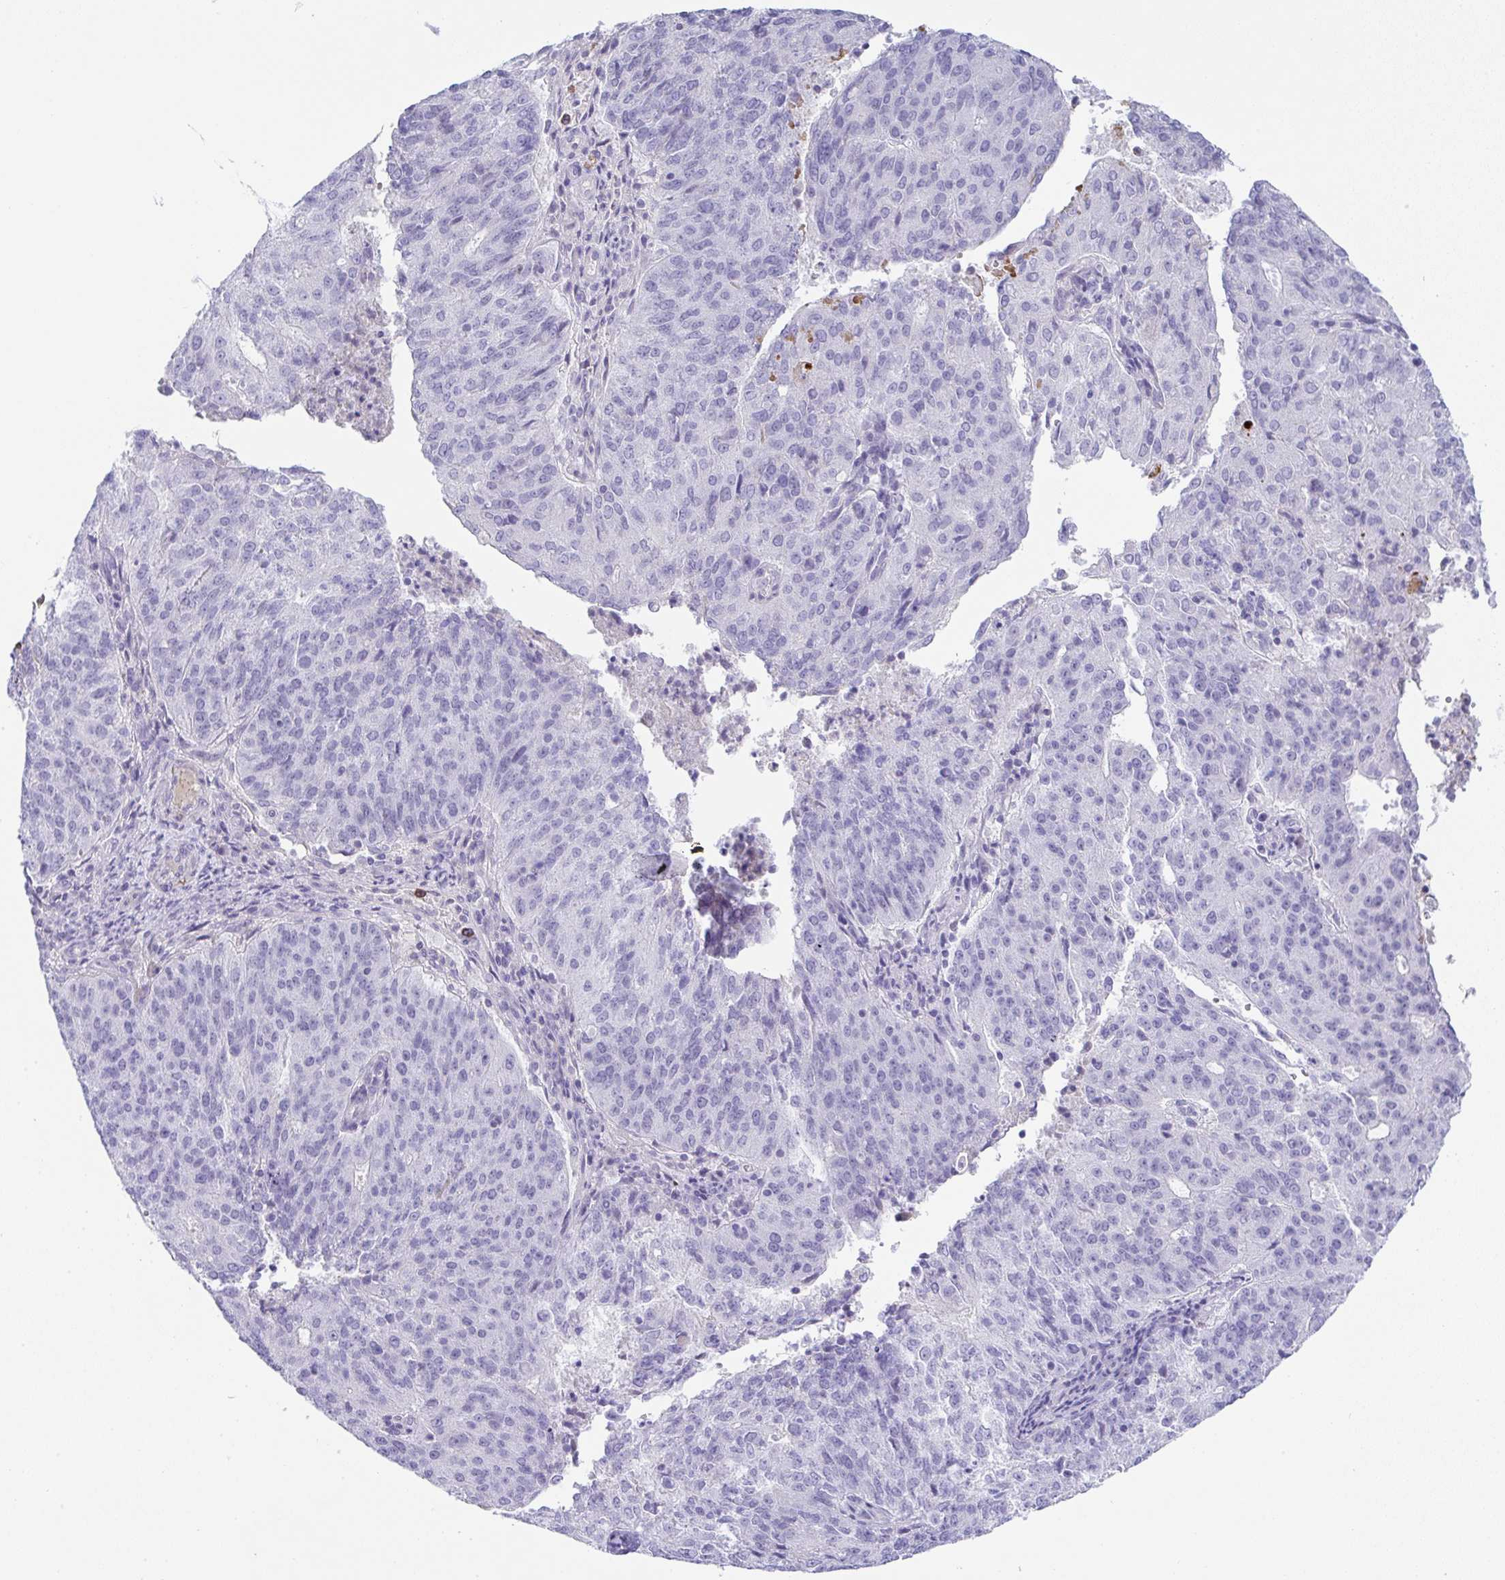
{"staining": {"intensity": "negative", "quantity": "none", "location": "none"}, "tissue": "endometrial cancer", "cell_type": "Tumor cells", "image_type": "cancer", "snomed": [{"axis": "morphology", "description": "Adenocarcinoma, NOS"}, {"axis": "topography", "description": "Endometrium"}], "caption": "DAB immunohistochemical staining of human adenocarcinoma (endometrial) demonstrates no significant positivity in tumor cells.", "gene": "KMT2E", "patient": {"sex": "female", "age": 82}}